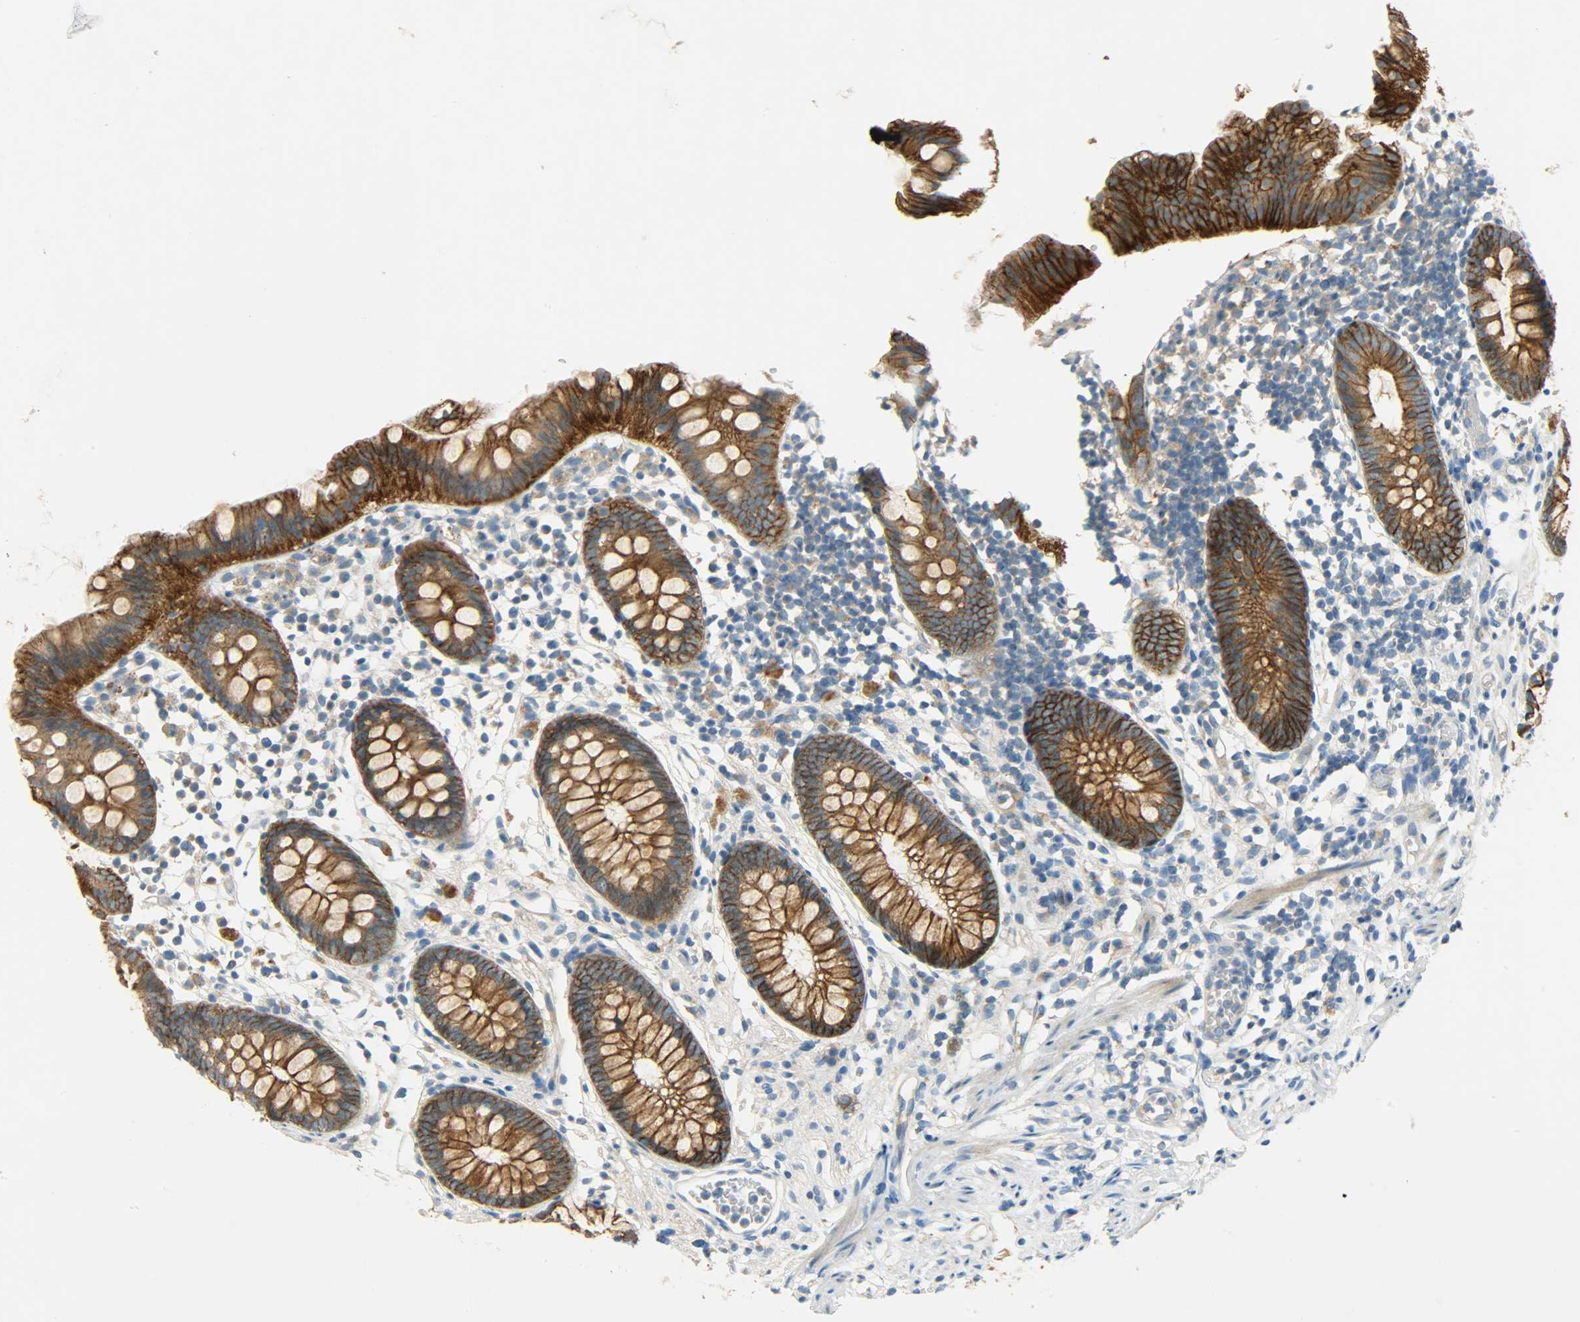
{"staining": {"intensity": "strong", "quantity": ">75%", "location": "cytoplasmic/membranous"}, "tissue": "appendix", "cell_type": "Glandular cells", "image_type": "normal", "snomed": [{"axis": "morphology", "description": "Normal tissue, NOS"}, {"axis": "topography", "description": "Appendix"}], "caption": "Immunohistochemical staining of normal human appendix displays >75% levels of strong cytoplasmic/membranous protein staining in about >75% of glandular cells.", "gene": "DSG2", "patient": {"sex": "male", "age": 38}}